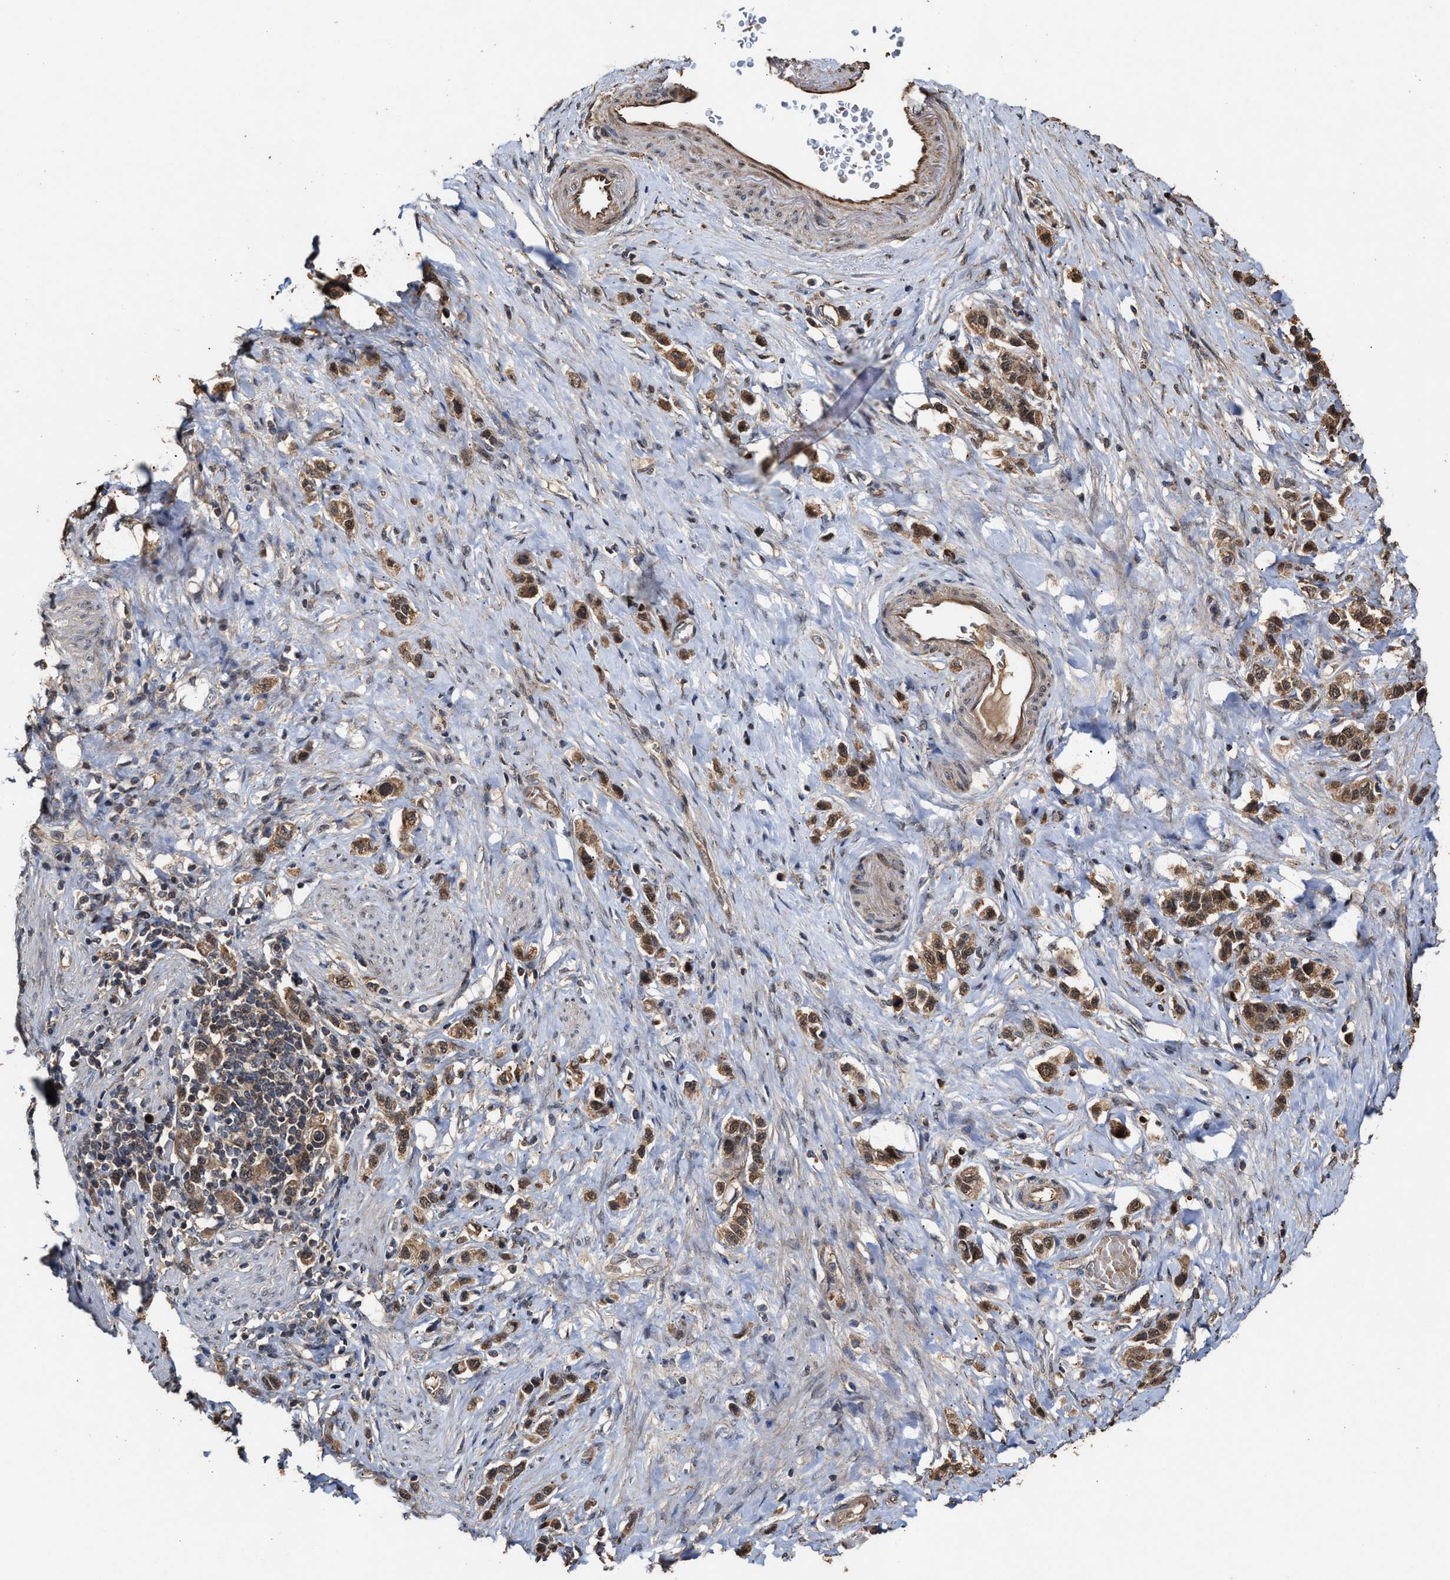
{"staining": {"intensity": "moderate", "quantity": ">75%", "location": "cytoplasmic/membranous,nuclear"}, "tissue": "stomach cancer", "cell_type": "Tumor cells", "image_type": "cancer", "snomed": [{"axis": "morphology", "description": "Adenocarcinoma, NOS"}, {"axis": "topography", "description": "Stomach"}], "caption": "A micrograph of stomach cancer (adenocarcinoma) stained for a protein exhibits moderate cytoplasmic/membranous and nuclear brown staining in tumor cells. The protein is shown in brown color, while the nuclei are stained blue.", "gene": "ZNHIT6", "patient": {"sex": "female", "age": 65}}